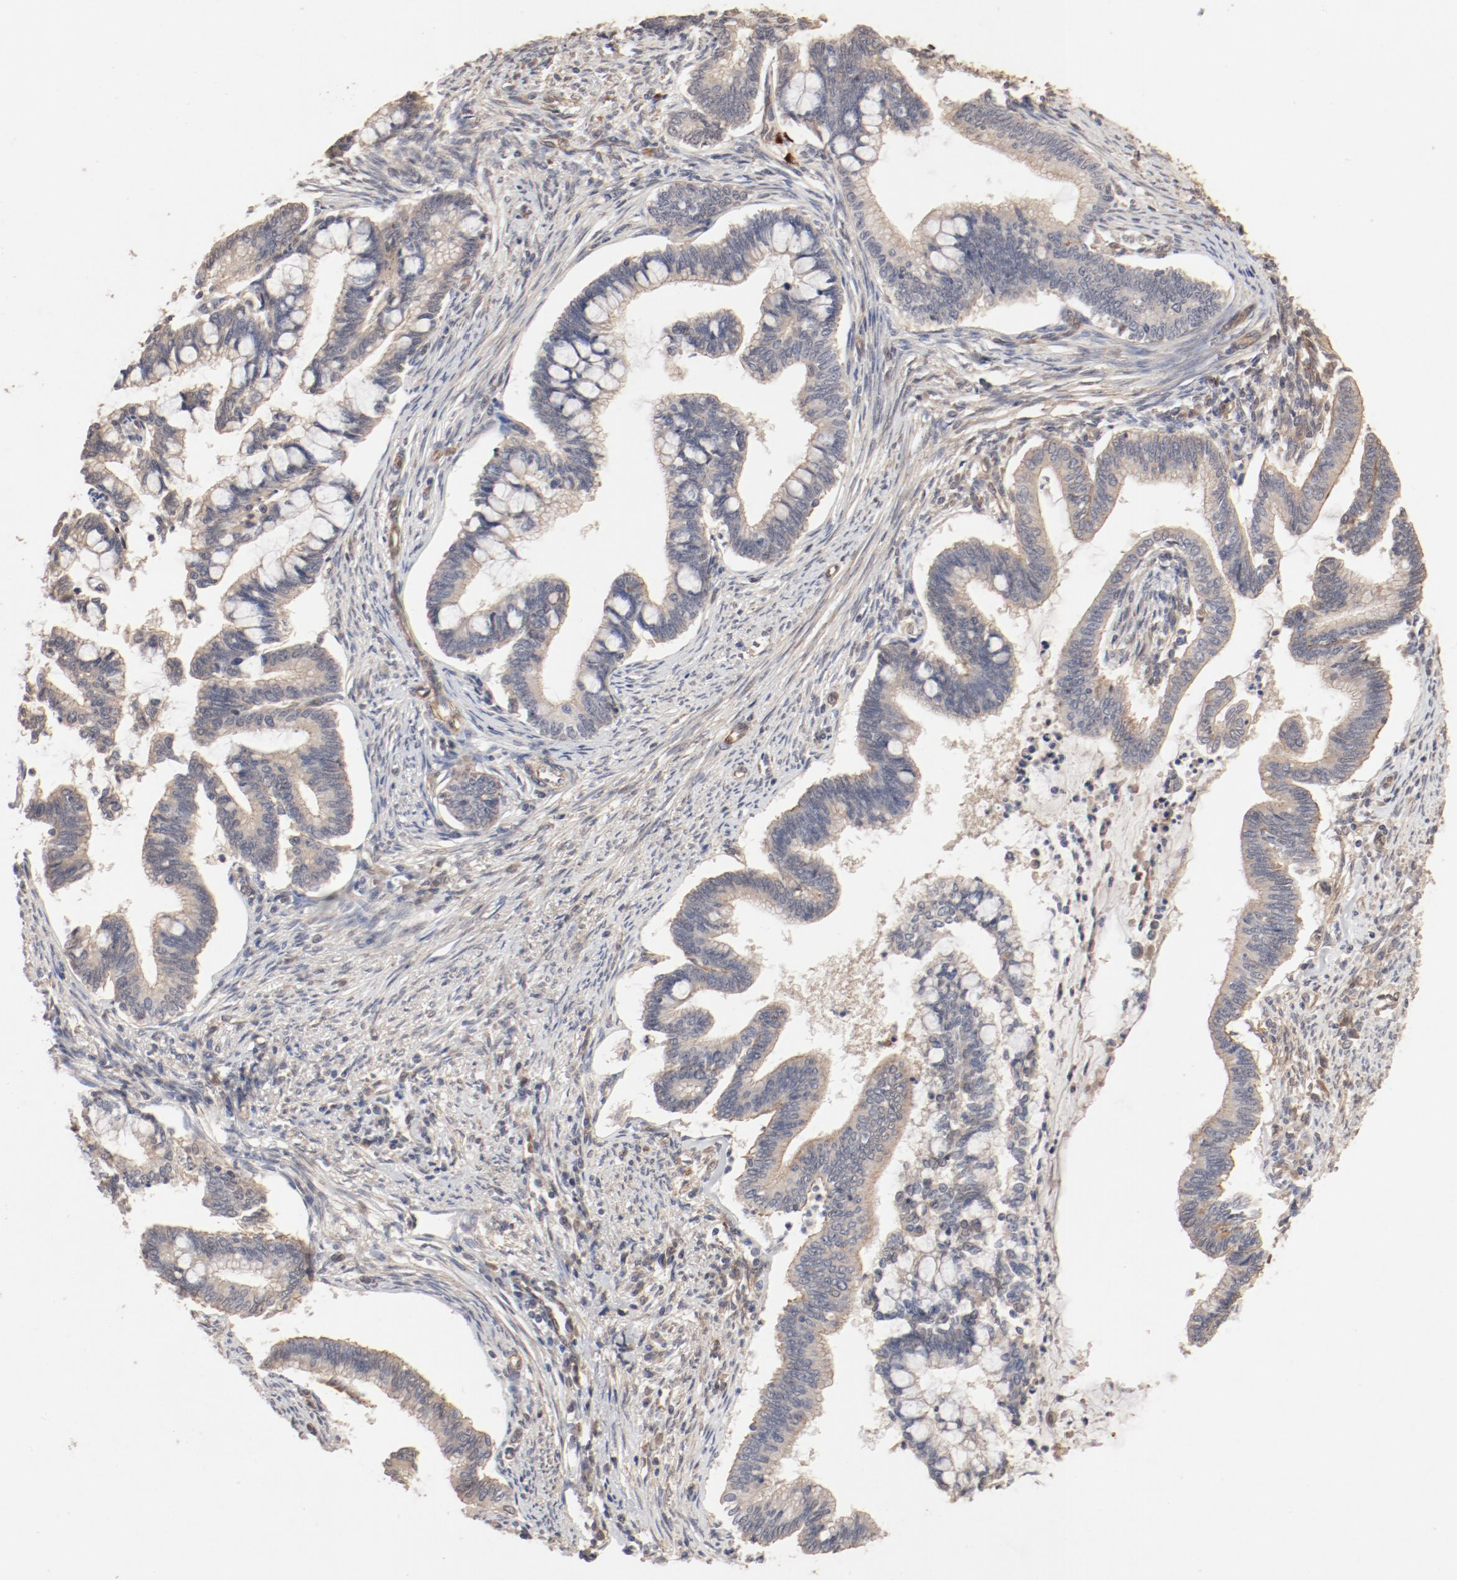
{"staining": {"intensity": "moderate", "quantity": ">75%", "location": "cytoplasmic/membranous"}, "tissue": "cervical cancer", "cell_type": "Tumor cells", "image_type": "cancer", "snomed": [{"axis": "morphology", "description": "Adenocarcinoma, NOS"}, {"axis": "topography", "description": "Cervix"}], "caption": "Cervical adenocarcinoma stained for a protein (brown) reveals moderate cytoplasmic/membranous positive positivity in about >75% of tumor cells.", "gene": "IL3RA", "patient": {"sex": "female", "age": 36}}